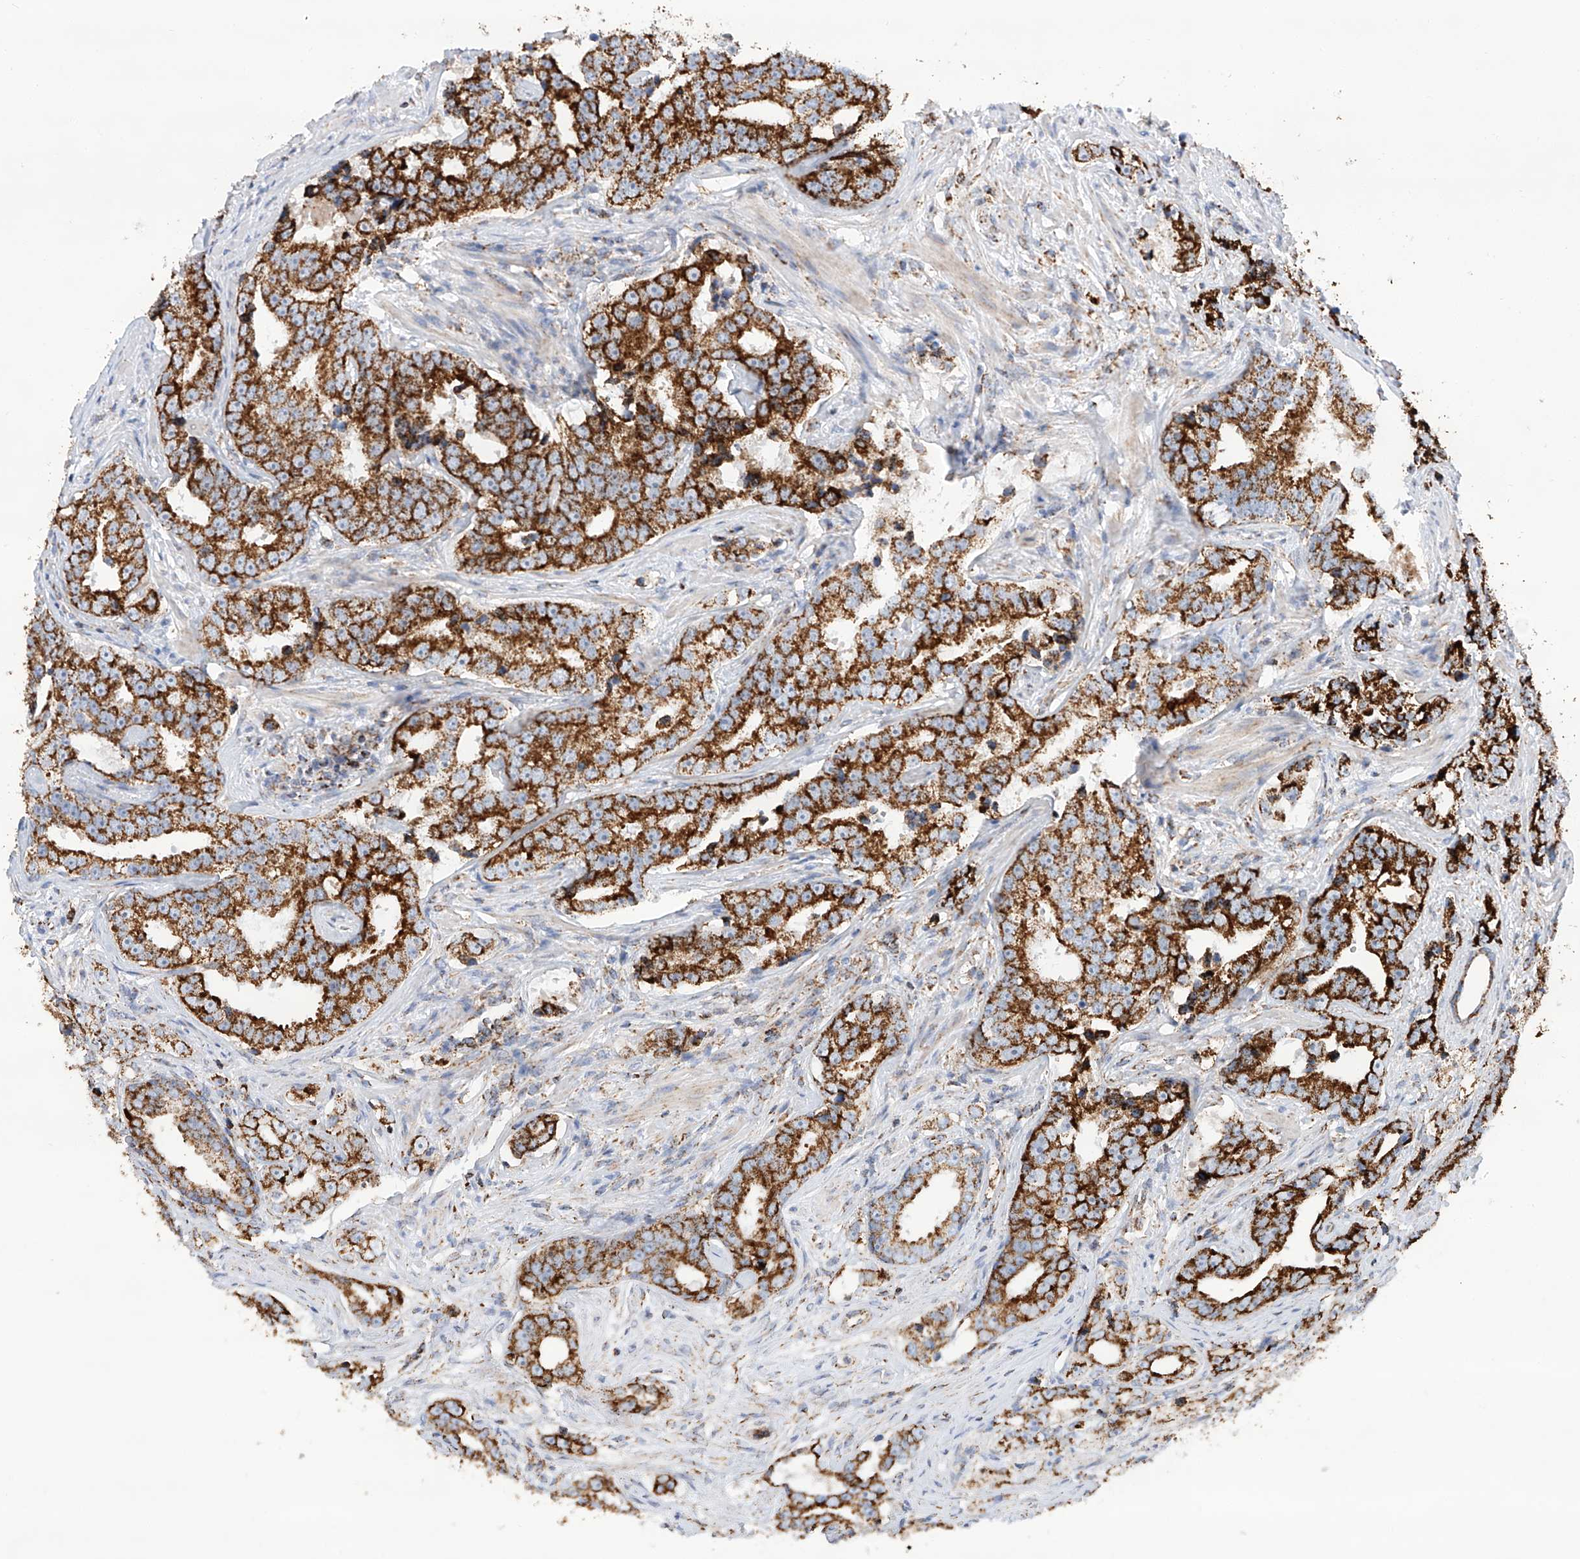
{"staining": {"intensity": "strong", "quantity": ">75%", "location": "cytoplasmic/membranous"}, "tissue": "prostate cancer", "cell_type": "Tumor cells", "image_type": "cancer", "snomed": [{"axis": "morphology", "description": "Adenocarcinoma, High grade"}, {"axis": "topography", "description": "Prostate"}], "caption": "High-power microscopy captured an immunohistochemistry image of adenocarcinoma (high-grade) (prostate), revealing strong cytoplasmic/membranous staining in about >75% of tumor cells. (Stains: DAB in brown, nuclei in blue, Microscopy: brightfield microscopy at high magnification).", "gene": "TTC27", "patient": {"sex": "male", "age": 62}}